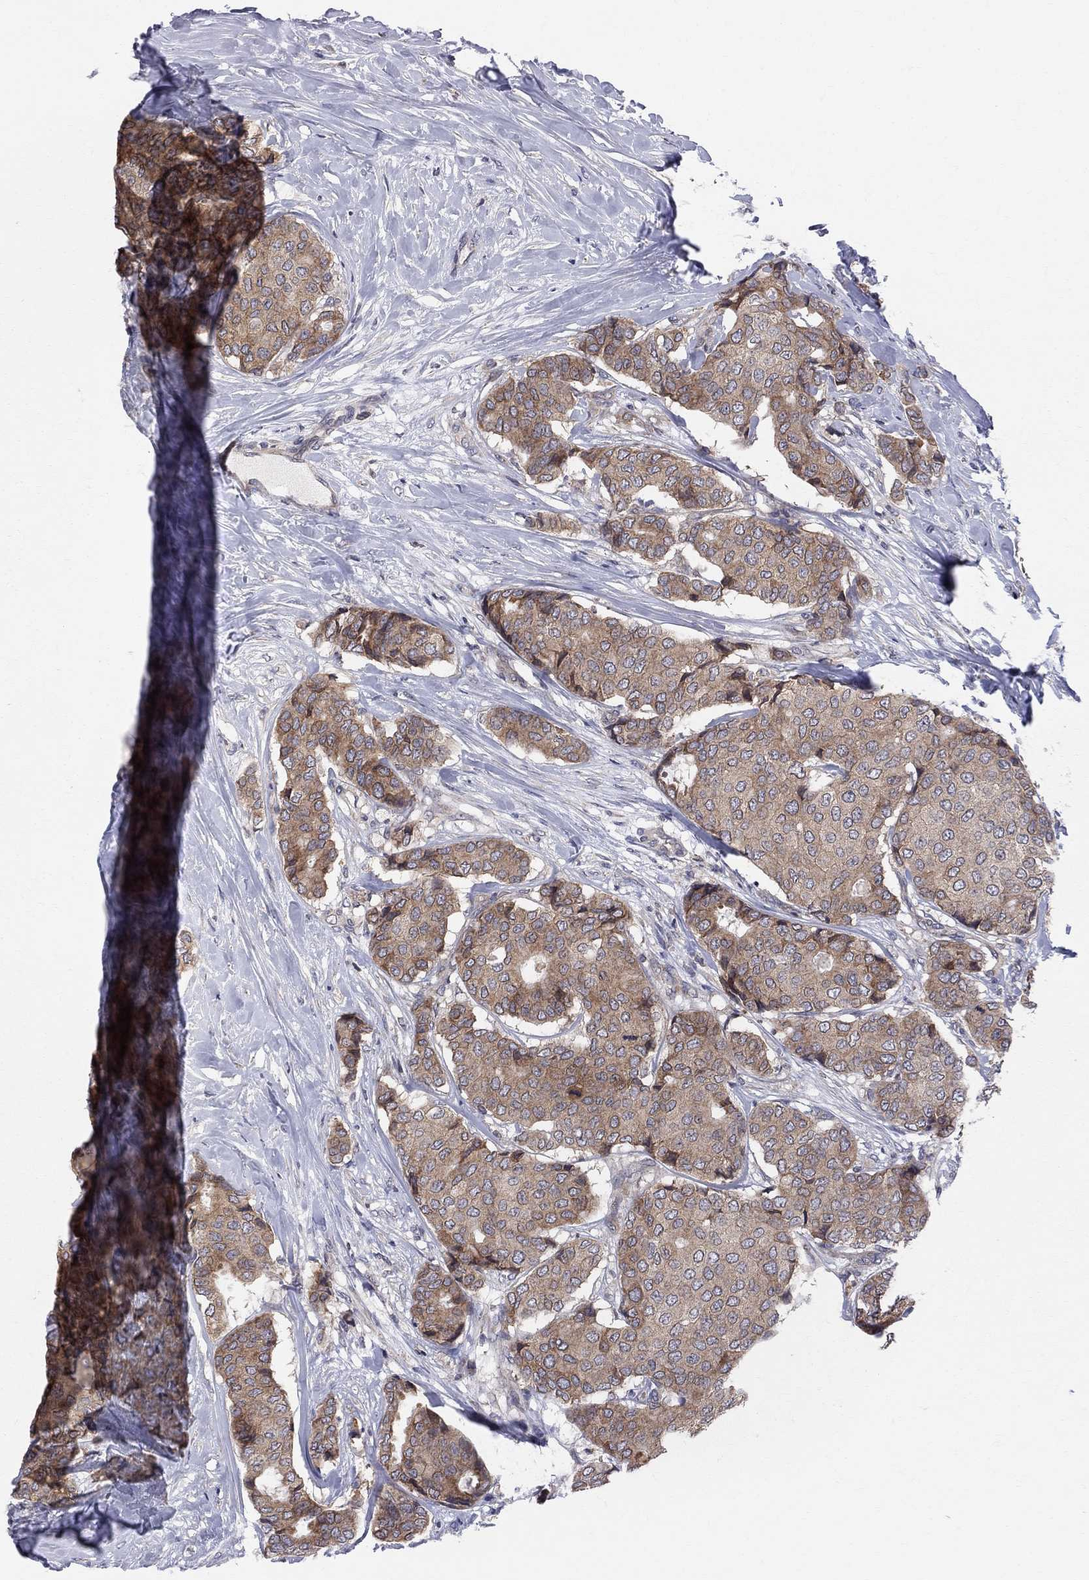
{"staining": {"intensity": "moderate", "quantity": "25%-75%", "location": "cytoplasmic/membranous"}, "tissue": "breast cancer", "cell_type": "Tumor cells", "image_type": "cancer", "snomed": [{"axis": "morphology", "description": "Duct carcinoma"}, {"axis": "topography", "description": "Breast"}], "caption": "A medium amount of moderate cytoplasmic/membranous expression is identified in approximately 25%-75% of tumor cells in breast infiltrating ductal carcinoma tissue.", "gene": "CNOT11", "patient": {"sex": "female", "age": 75}}